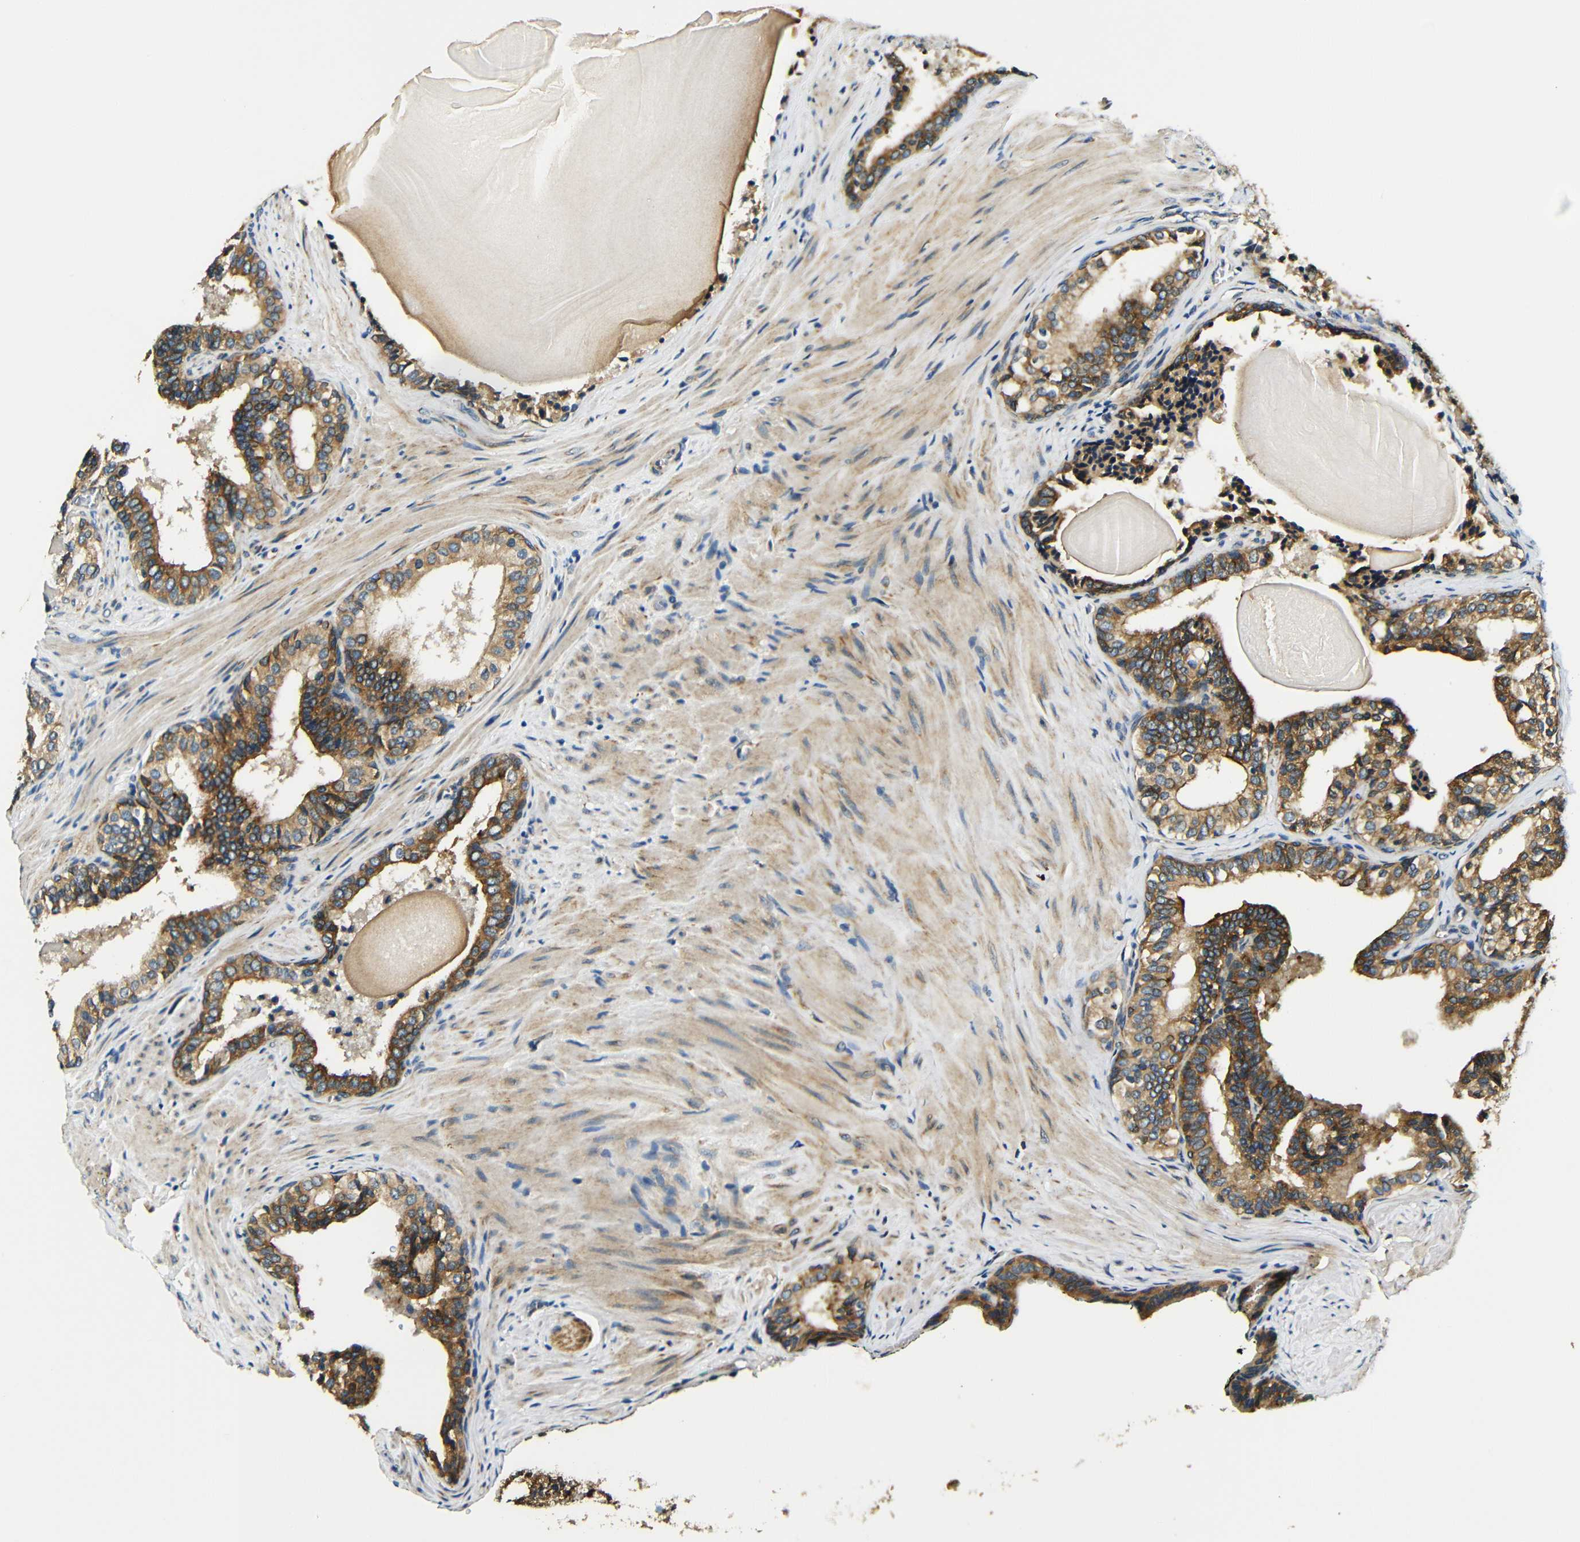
{"staining": {"intensity": "strong", "quantity": ">75%", "location": "cytoplasmic/membranous"}, "tissue": "prostate cancer", "cell_type": "Tumor cells", "image_type": "cancer", "snomed": [{"axis": "morphology", "description": "Adenocarcinoma, Low grade"}, {"axis": "topography", "description": "Prostate"}], "caption": "Protein expression by immunohistochemistry shows strong cytoplasmic/membranous positivity in approximately >75% of tumor cells in prostate low-grade adenocarcinoma.", "gene": "VAPB", "patient": {"sex": "male", "age": 60}}